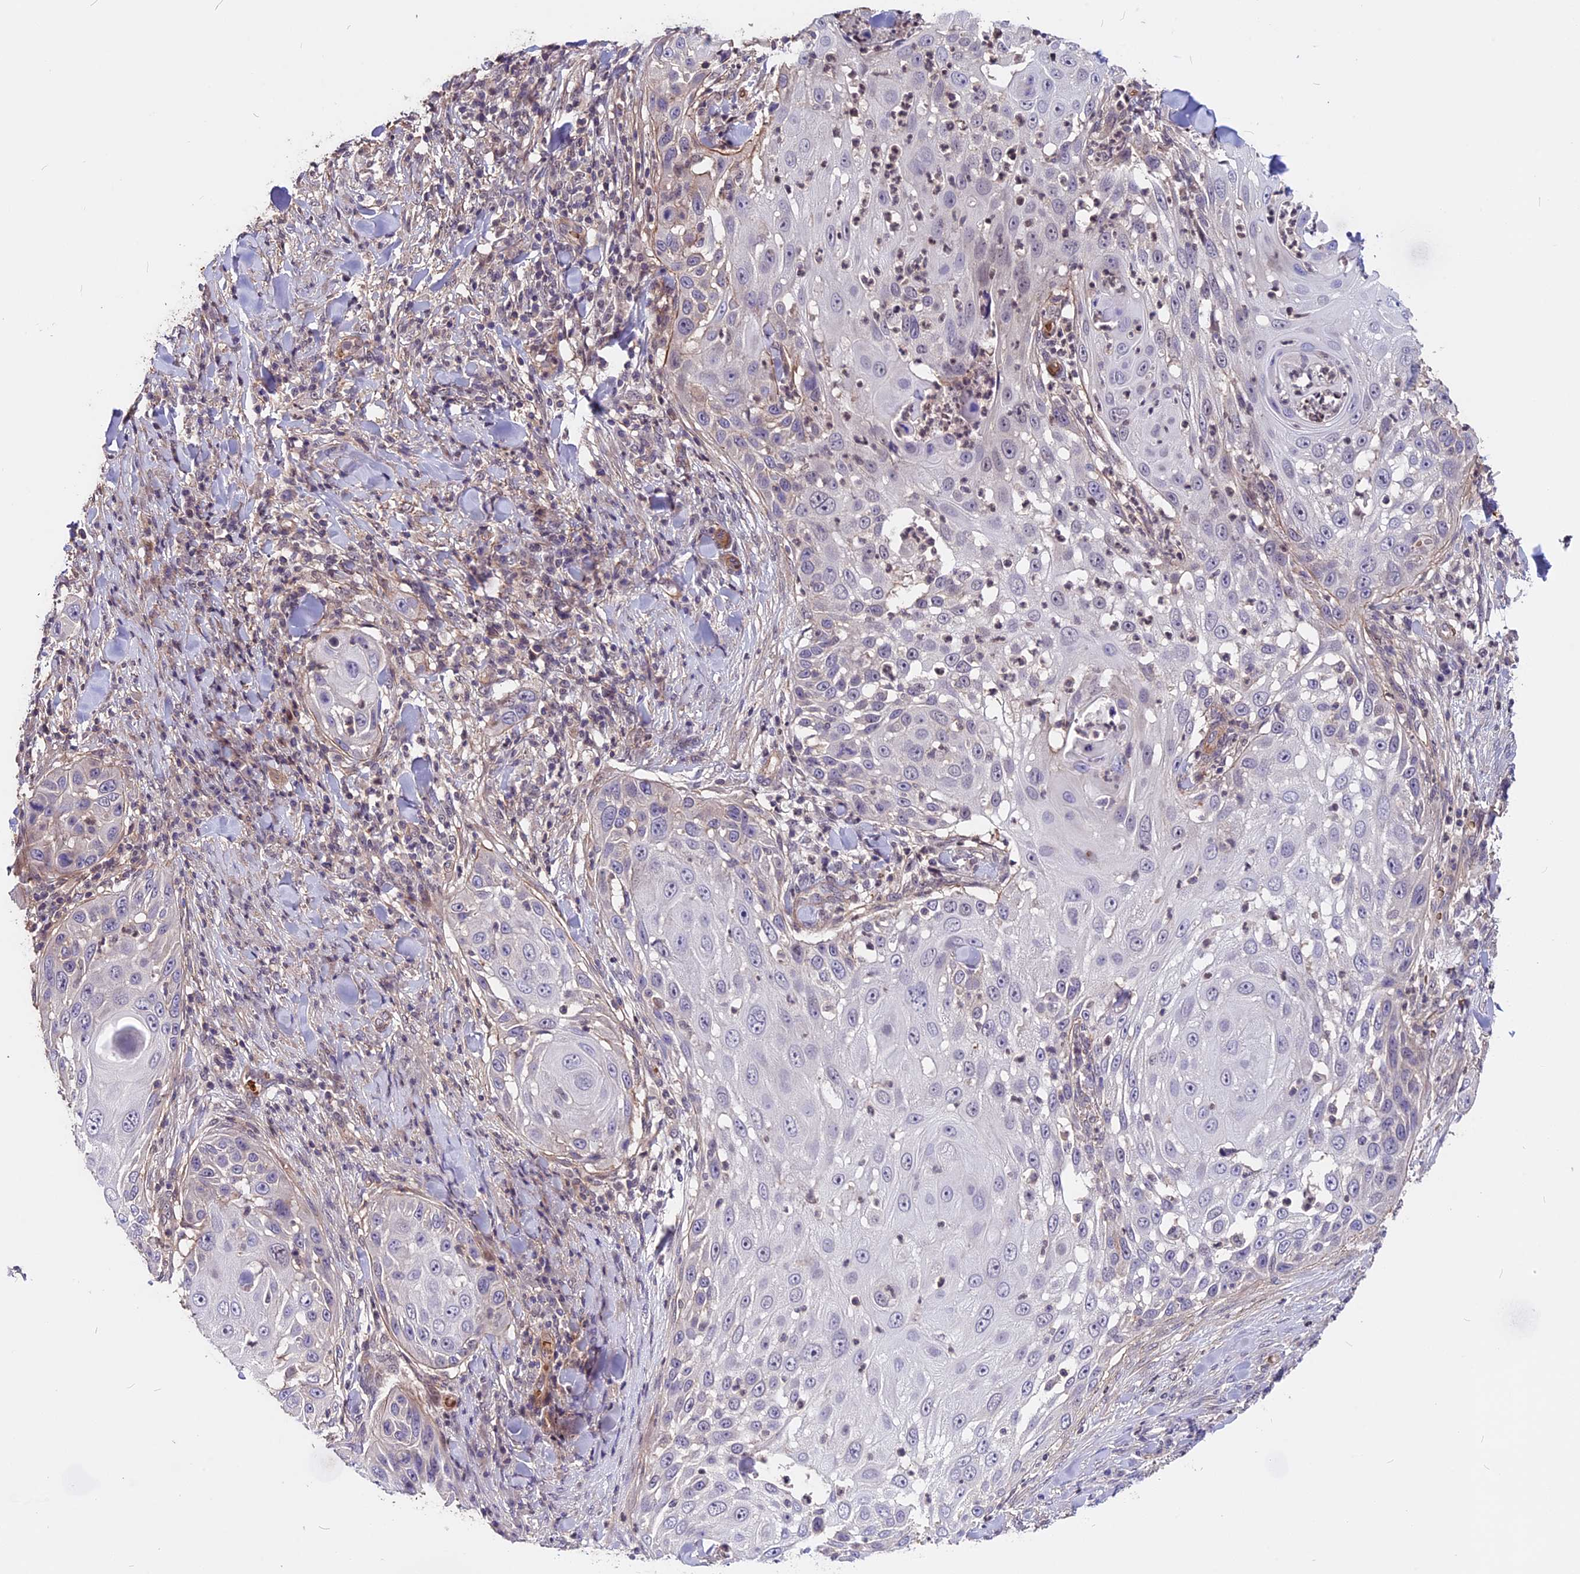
{"staining": {"intensity": "negative", "quantity": "none", "location": "none"}, "tissue": "skin cancer", "cell_type": "Tumor cells", "image_type": "cancer", "snomed": [{"axis": "morphology", "description": "Squamous cell carcinoma, NOS"}, {"axis": "topography", "description": "Skin"}], "caption": "Immunohistochemistry of human skin cancer displays no expression in tumor cells.", "gene": "ZC3H10", "patient": {"sex": "female", "age": 44}}